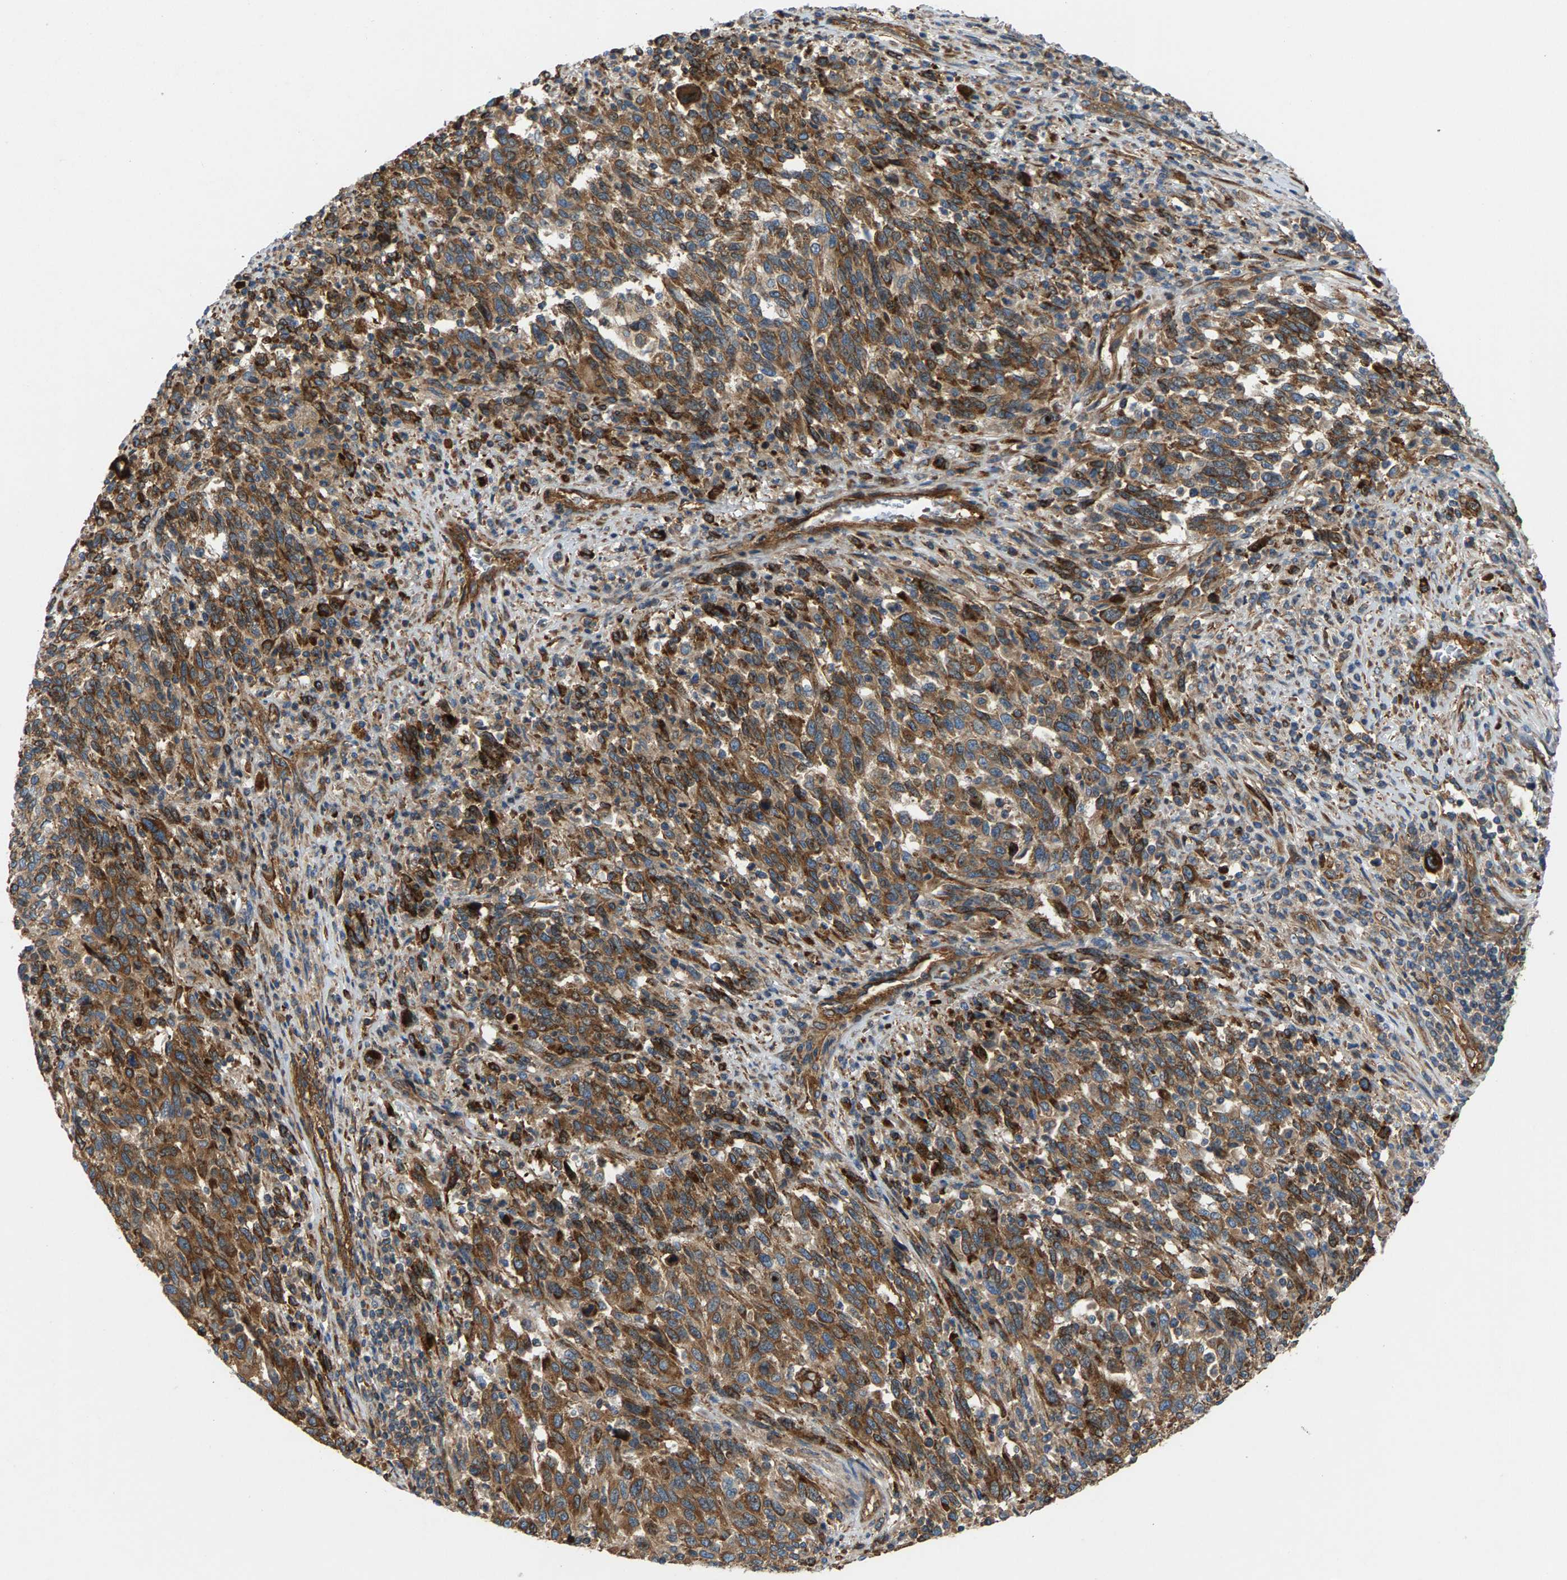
{"staining": {"intensity": "moderate", "quantity": ">75%", "location": "cytoplasmic/membranous"}, "tissue": "melanoma", "cell_type": "Tumor cells", "image_type": "cancer", "snomed": [{"axis": "morphology", "description": "Malignant melanoma, Metastatic site"}, {"axis": "topography", "description": "Lymph node"}], "caption": "IHC image of neoplastic tissue: human malignant melanoma (metastatic site) stained using immunohistochemistry (IHC) shows medium levels of moderate protein expression localized specifically in the cytoplasmic/membranous of tumor cells, appearing as a cytoplasmic/membranous brown color.", "gene": "PDCL", "patient": {"sex": "male", "age": 61}}